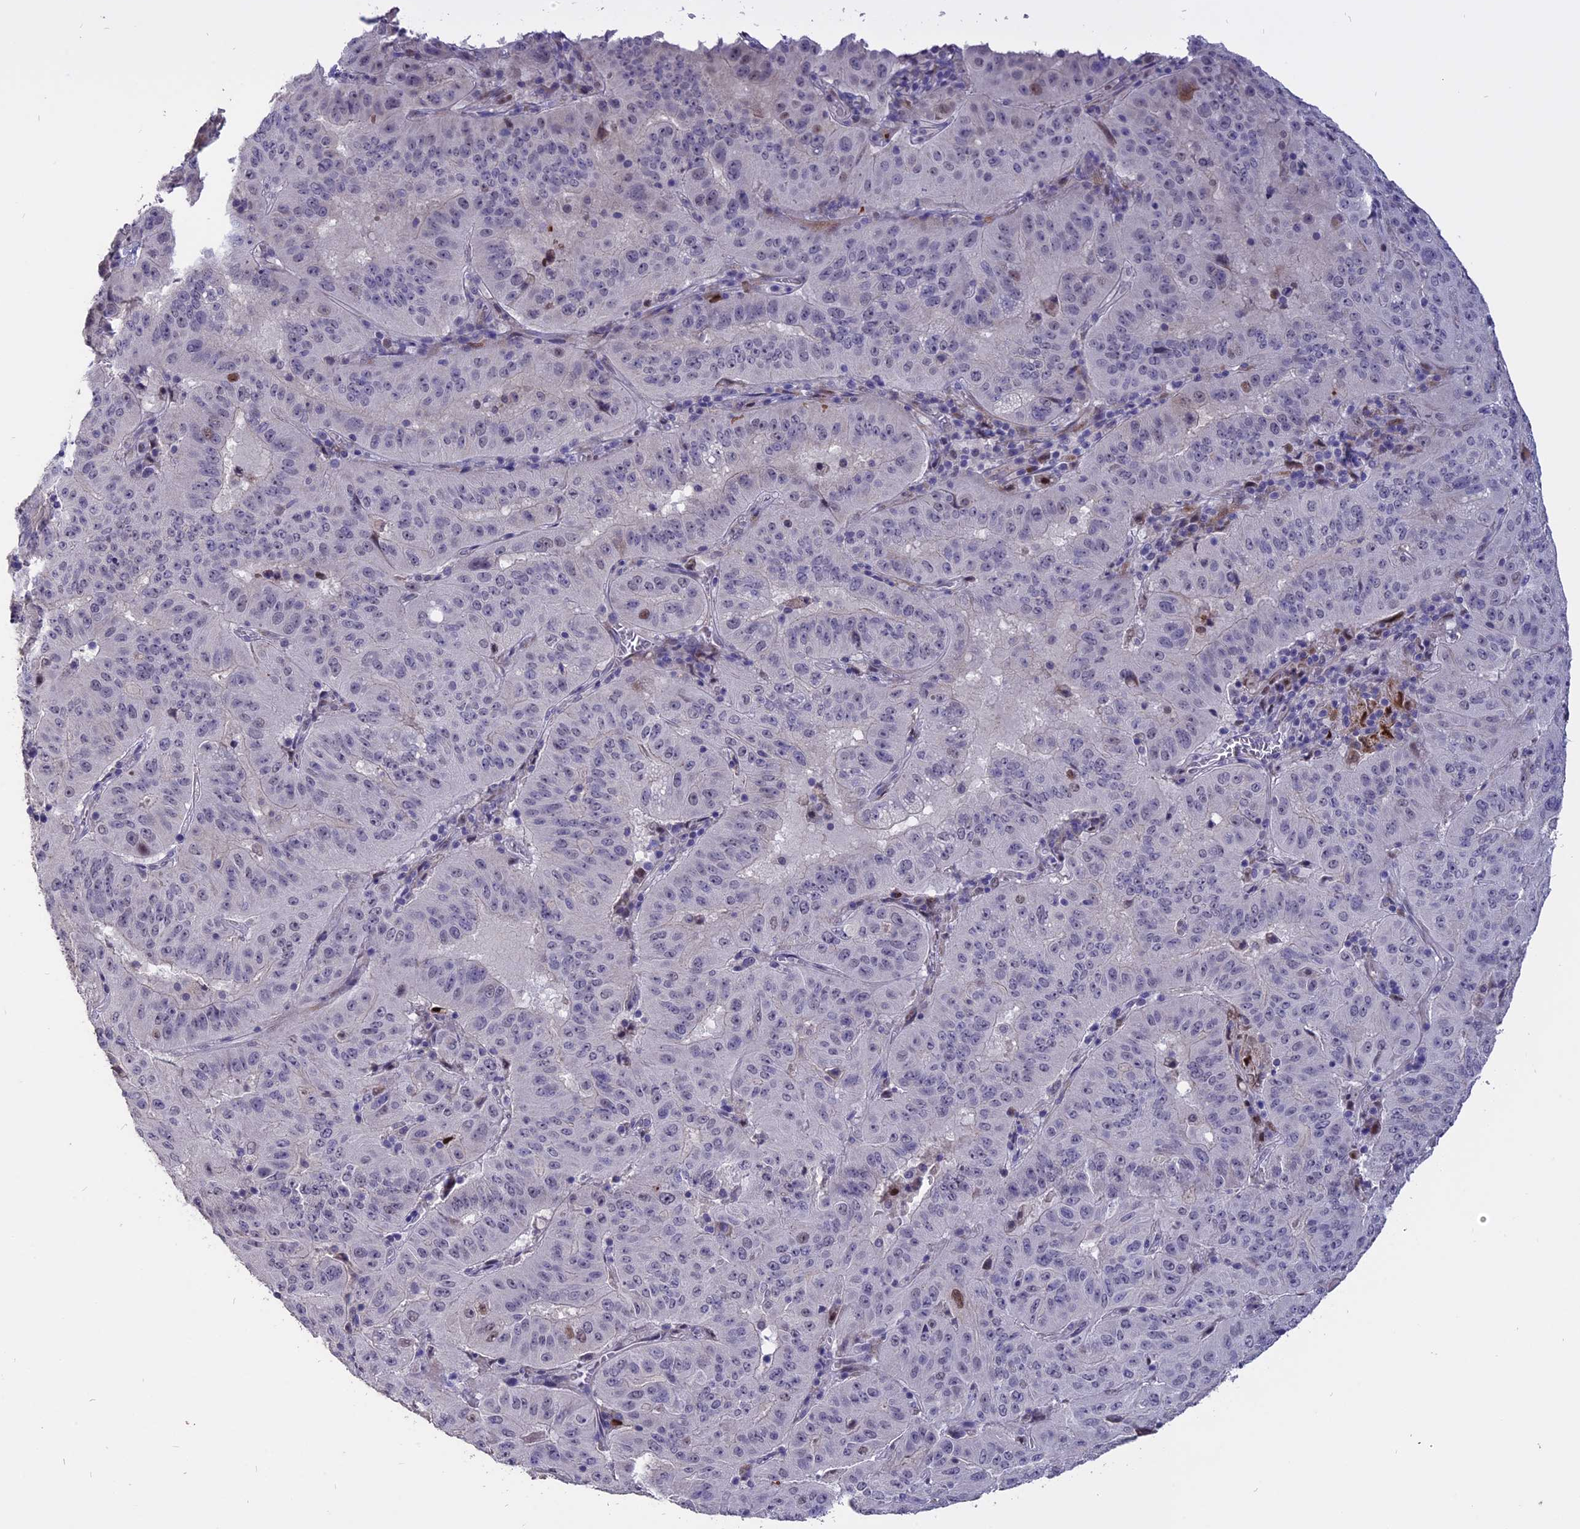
{"staining": {"intensity": "moderate", "quantity": "<25%", "location": "nuclear"}, "tissue": "pancreatic cancer", "cell_type": "Tumor cells", "image_type": "cancer", "snomed": [{"axis": "morphology", "description": "Adenocarcinoma, NOS"}, {"axis": "topography", "description": "Pancreas"}], "caption": "Protein expression by immunohistochemistry displays moderate nuclear positivity in about <25% of tumor cells in adenocarcinoma (pancreatic).", "gene": "TMEM263", "patient": {"sex": "male", "age": 63}}